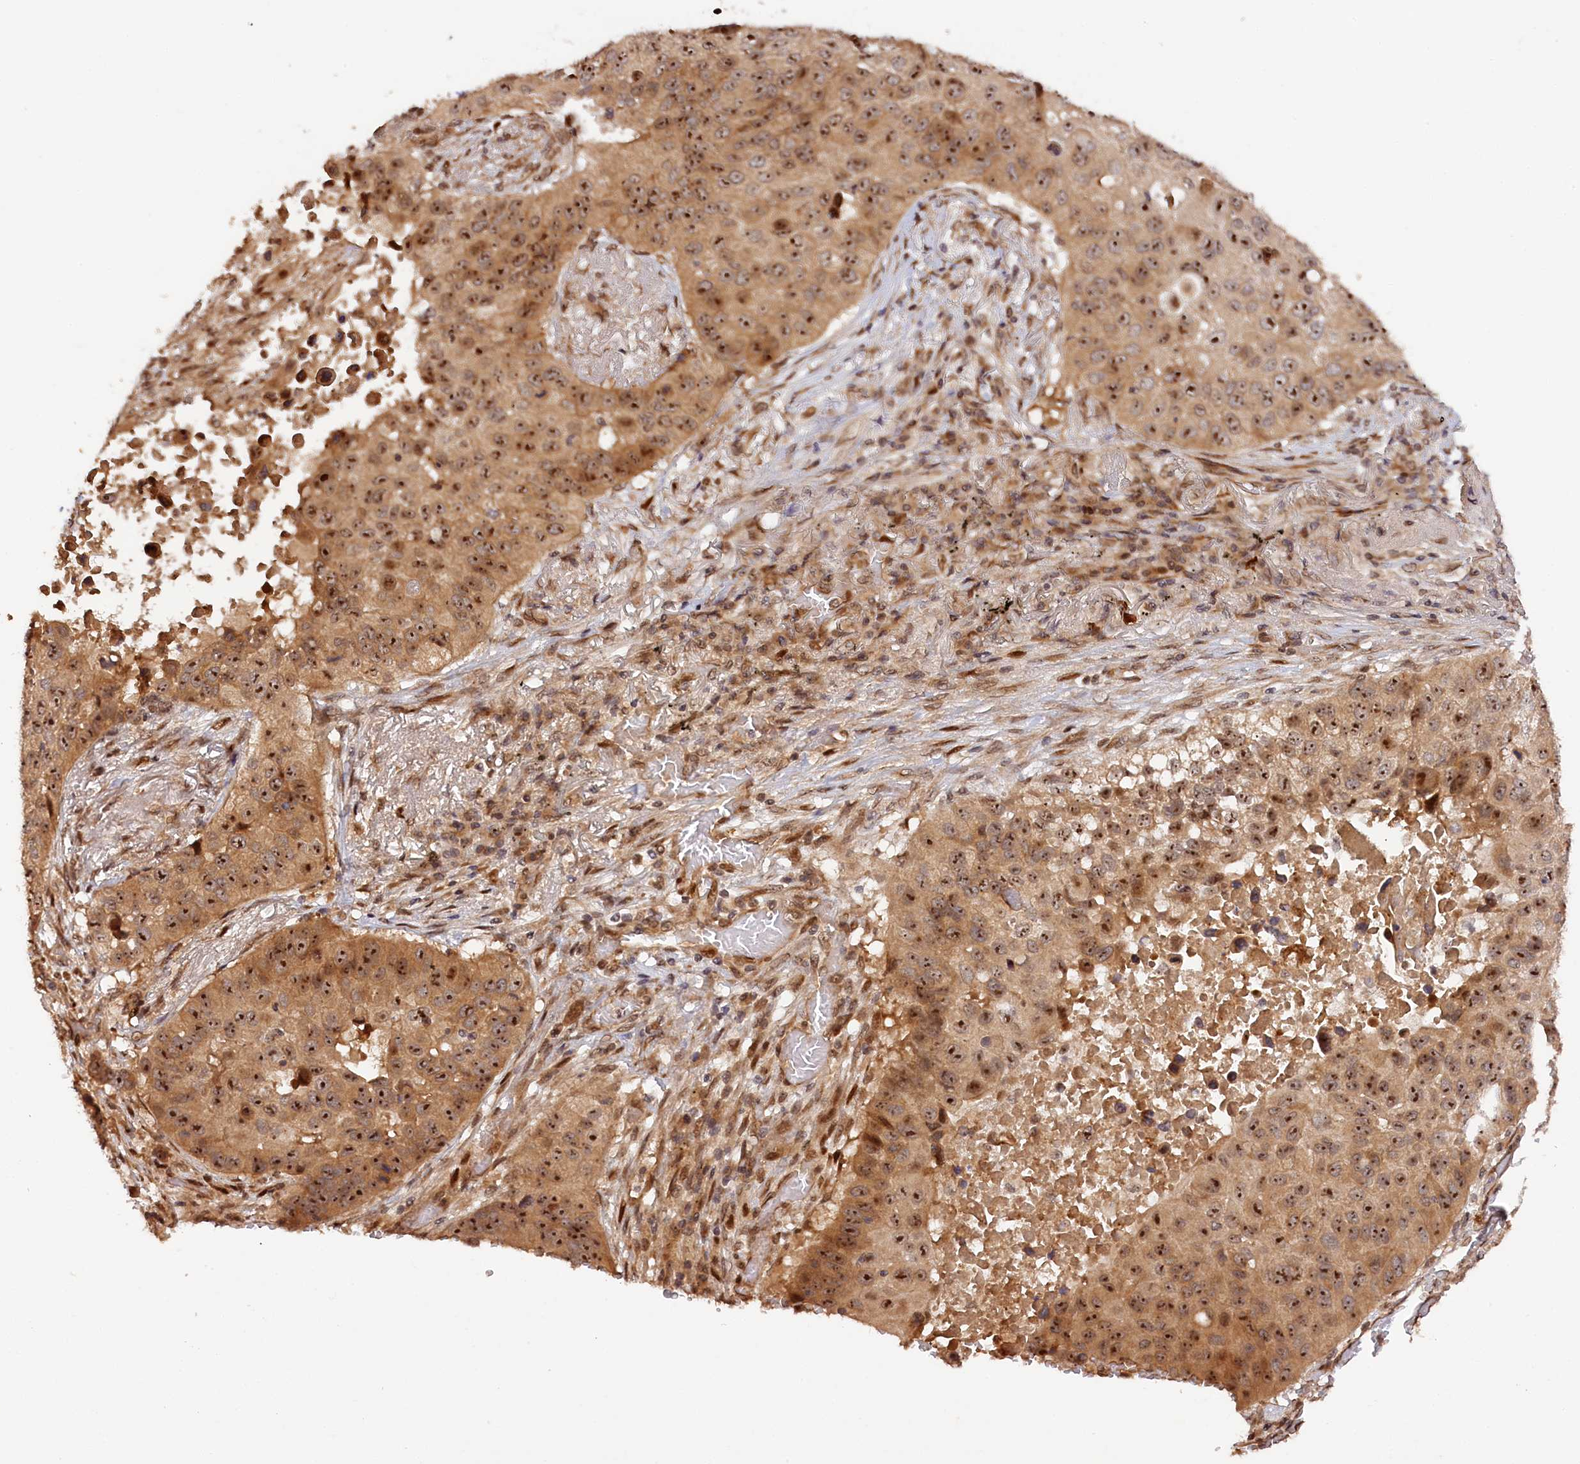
{"staining": {"intensity": "moderate", "quantity": ">75%", "location": "cytoplasmic/membranous,nuclear"}, "tissue": "lung cancer", "cell_type": "Tumor cells", "image_type": "cancer", "snomed": [{"axis": "morphology", "description": "Squamous cell carcinoma, NOS"}, {"axis": "topography", "description": "Lung"}], "caption": "Protein analysis of lung cancer (squamous cell carcinoma) tissue demonstrates moderate cytoplasmic/membranous and nuclear positivity in approximately >75% of tumor cells.", "gene": "ANKRD24", "patient": {"sex": "male", "age": 57}}